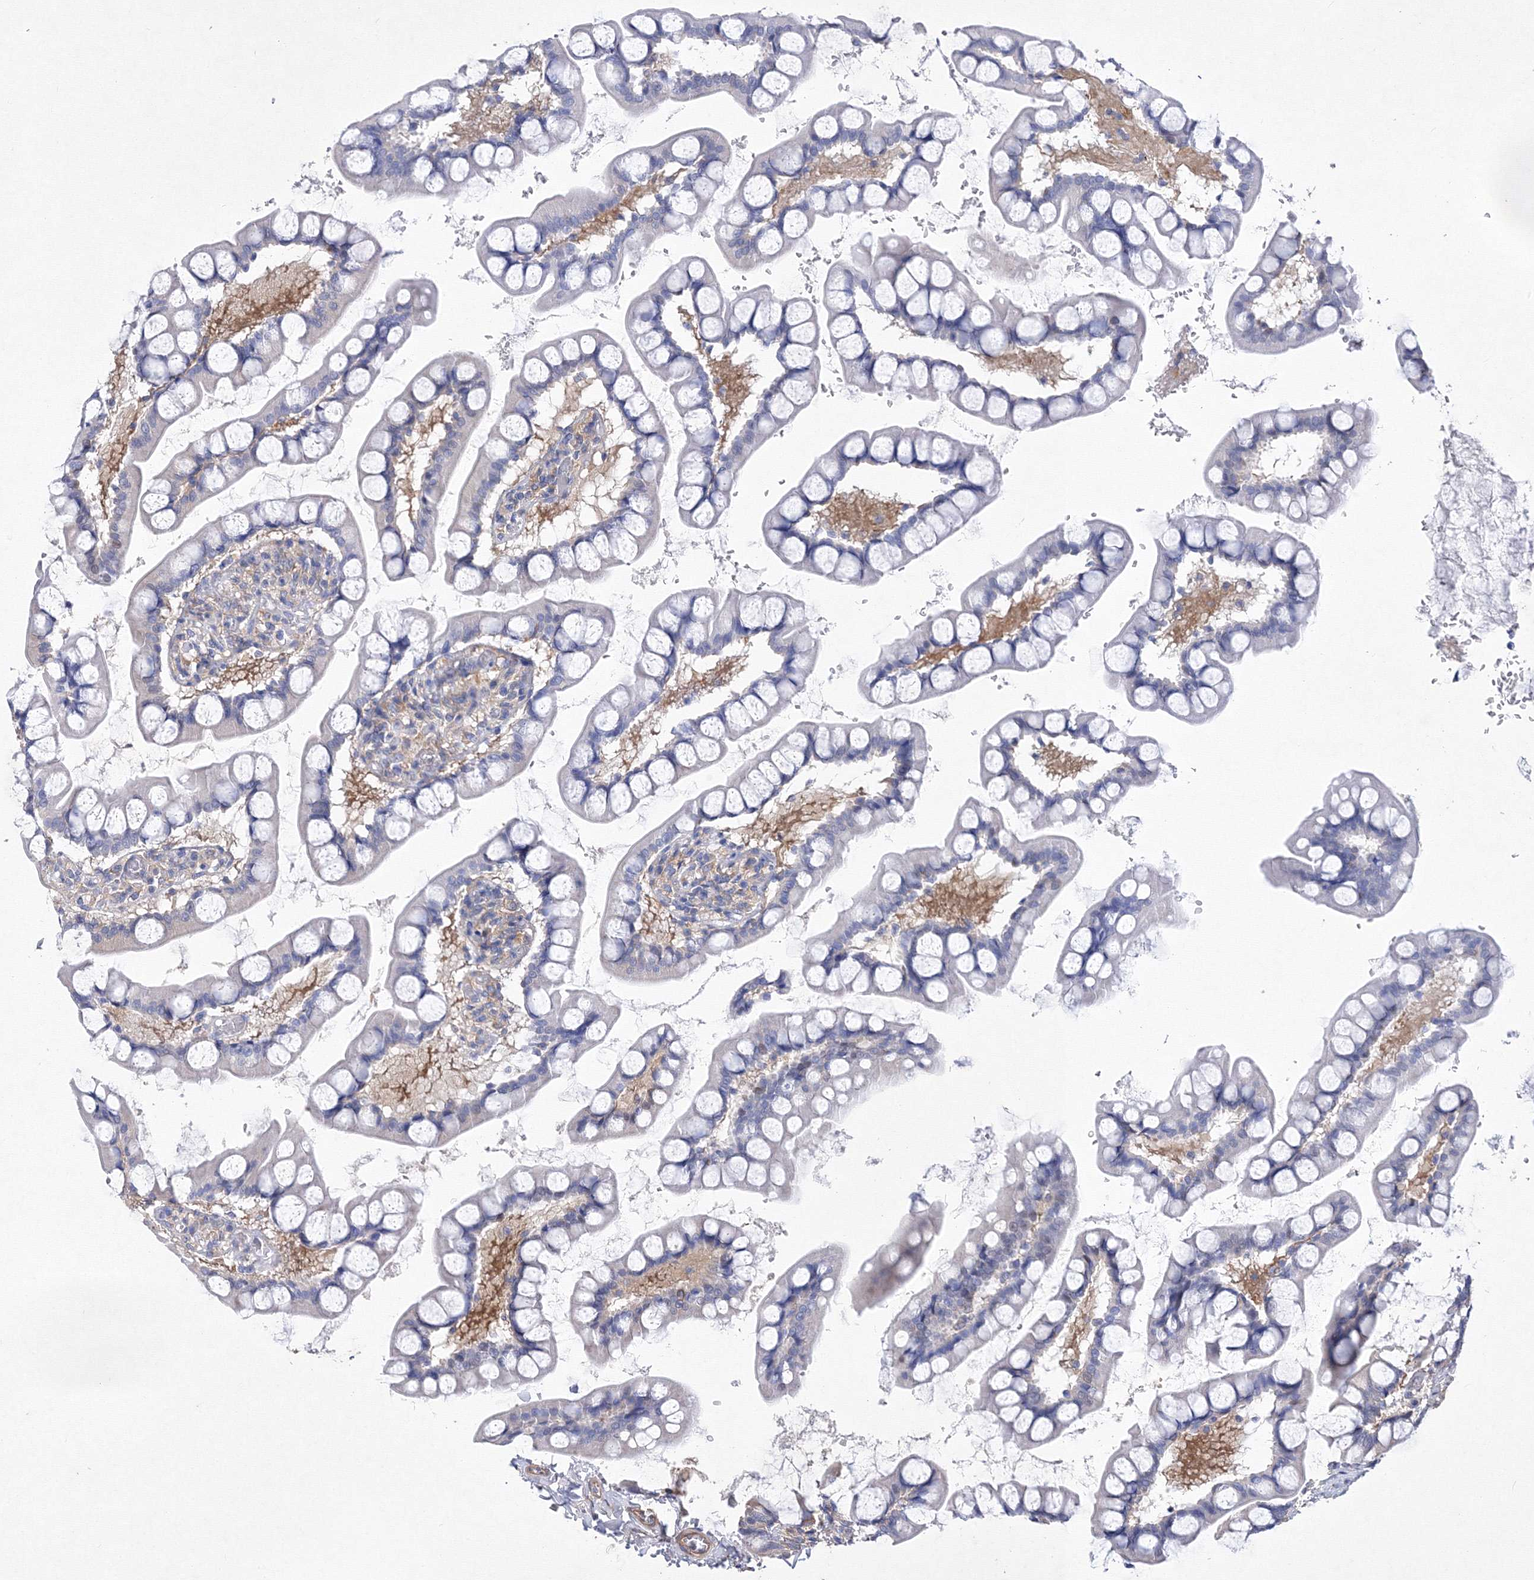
{"staining": {"intensity": "moderate", "quantity": "25%-75%", "location": "cytoplasmic/membranous"}, "tissue": "small intestine", "cell_type": "Glandular cells", "image_type": "normal", "snomed": [{"axis": "morphology", "description": "Normal tissue, NOS"}, {"axis": "topography", "description": "Small intestine"}], "caption": "A micrograph of human small intestine stained for a protein reveals moderate cytoplasmic/membranous brown staining in glandular cells.", "gene": "SNX18", "patient": {"sex": "male", "age": 52}}